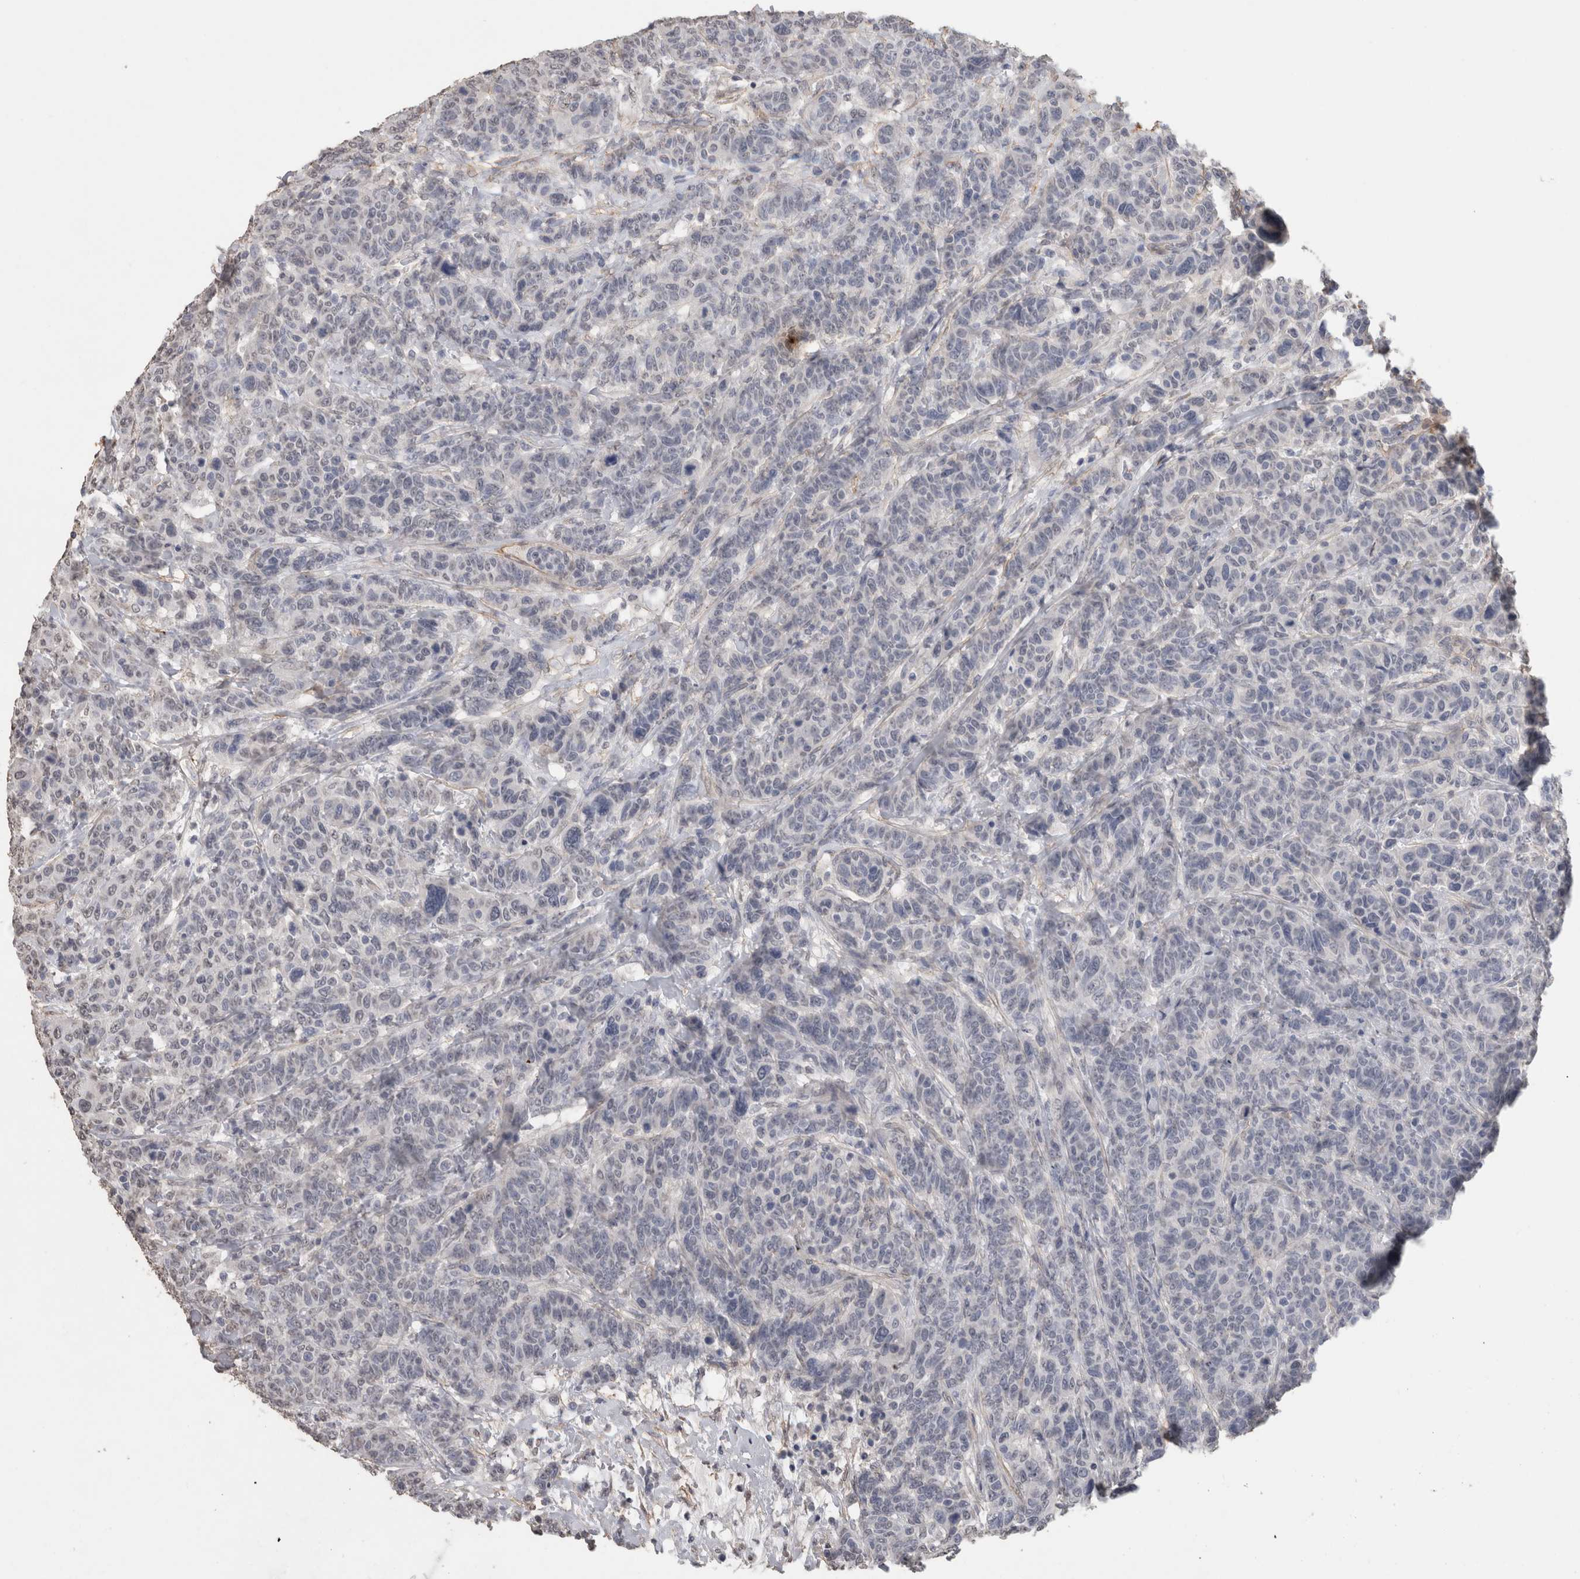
{"staining": {"intensity": "negative", "quantity": "none", "location": "none"}, "tissue": "breast cancer", "cell_type": "Tumor cells", "image_type": "cancer", "snomed": [{"axis": "morphology", "description": "Duct carcinoma"}, {"axis": "topography", "description": "Breast"}], "caption": "Tumor cells show no significant staining in breast cancer (intraductal carcinoma).", "gene": "RECK", "patient": {"sex": "female", "age": 37}}